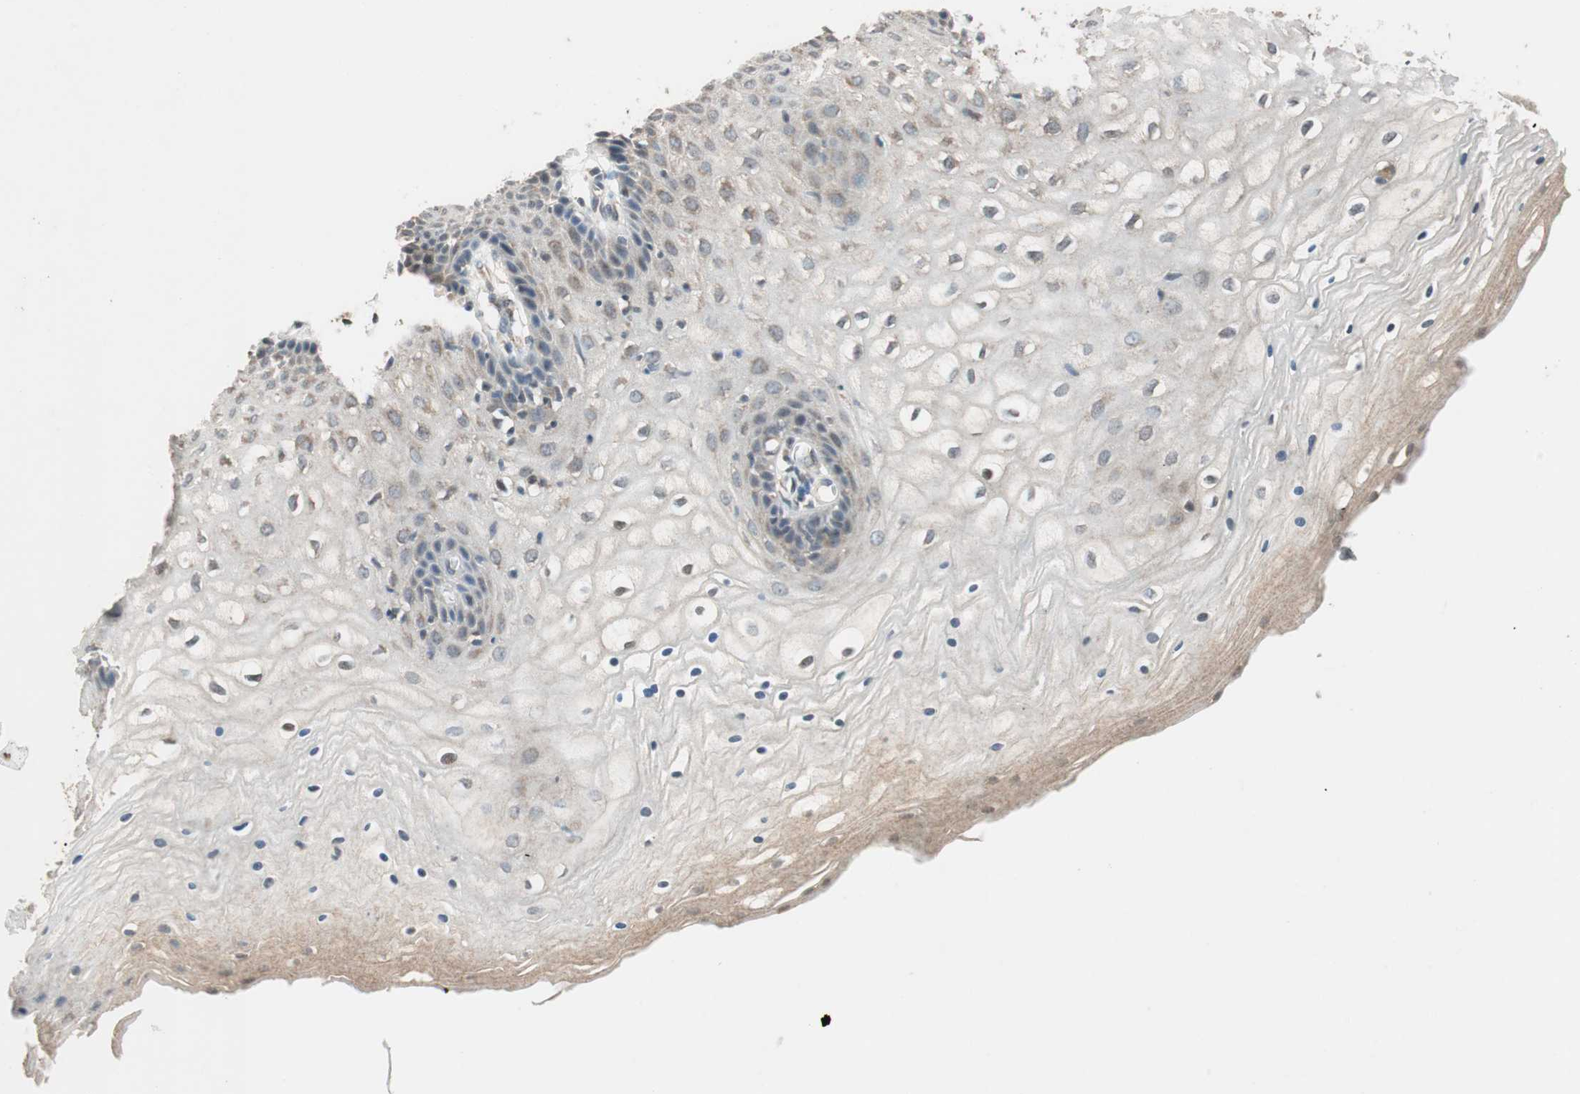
{"staining": {"intensity": "weak", "quantity": ">75%", "location": "cytoplasmic/membranous"}, "tissue": "vagina", "cell_type": "Squamous epithelial cells", "image_type": "normal", "snomed": [{"axis": "morphology", "description": "Normal tissue, NOS"}, {"axis": "topography", "description": "Vagina"}], "caption": "Squamous epithelial cells exhibit weak cytoplasmic/membranous expression in about >75% of cells in normal vagina.", "gene": "GLB1", "patient": {"sex": "female", "age": 34}}